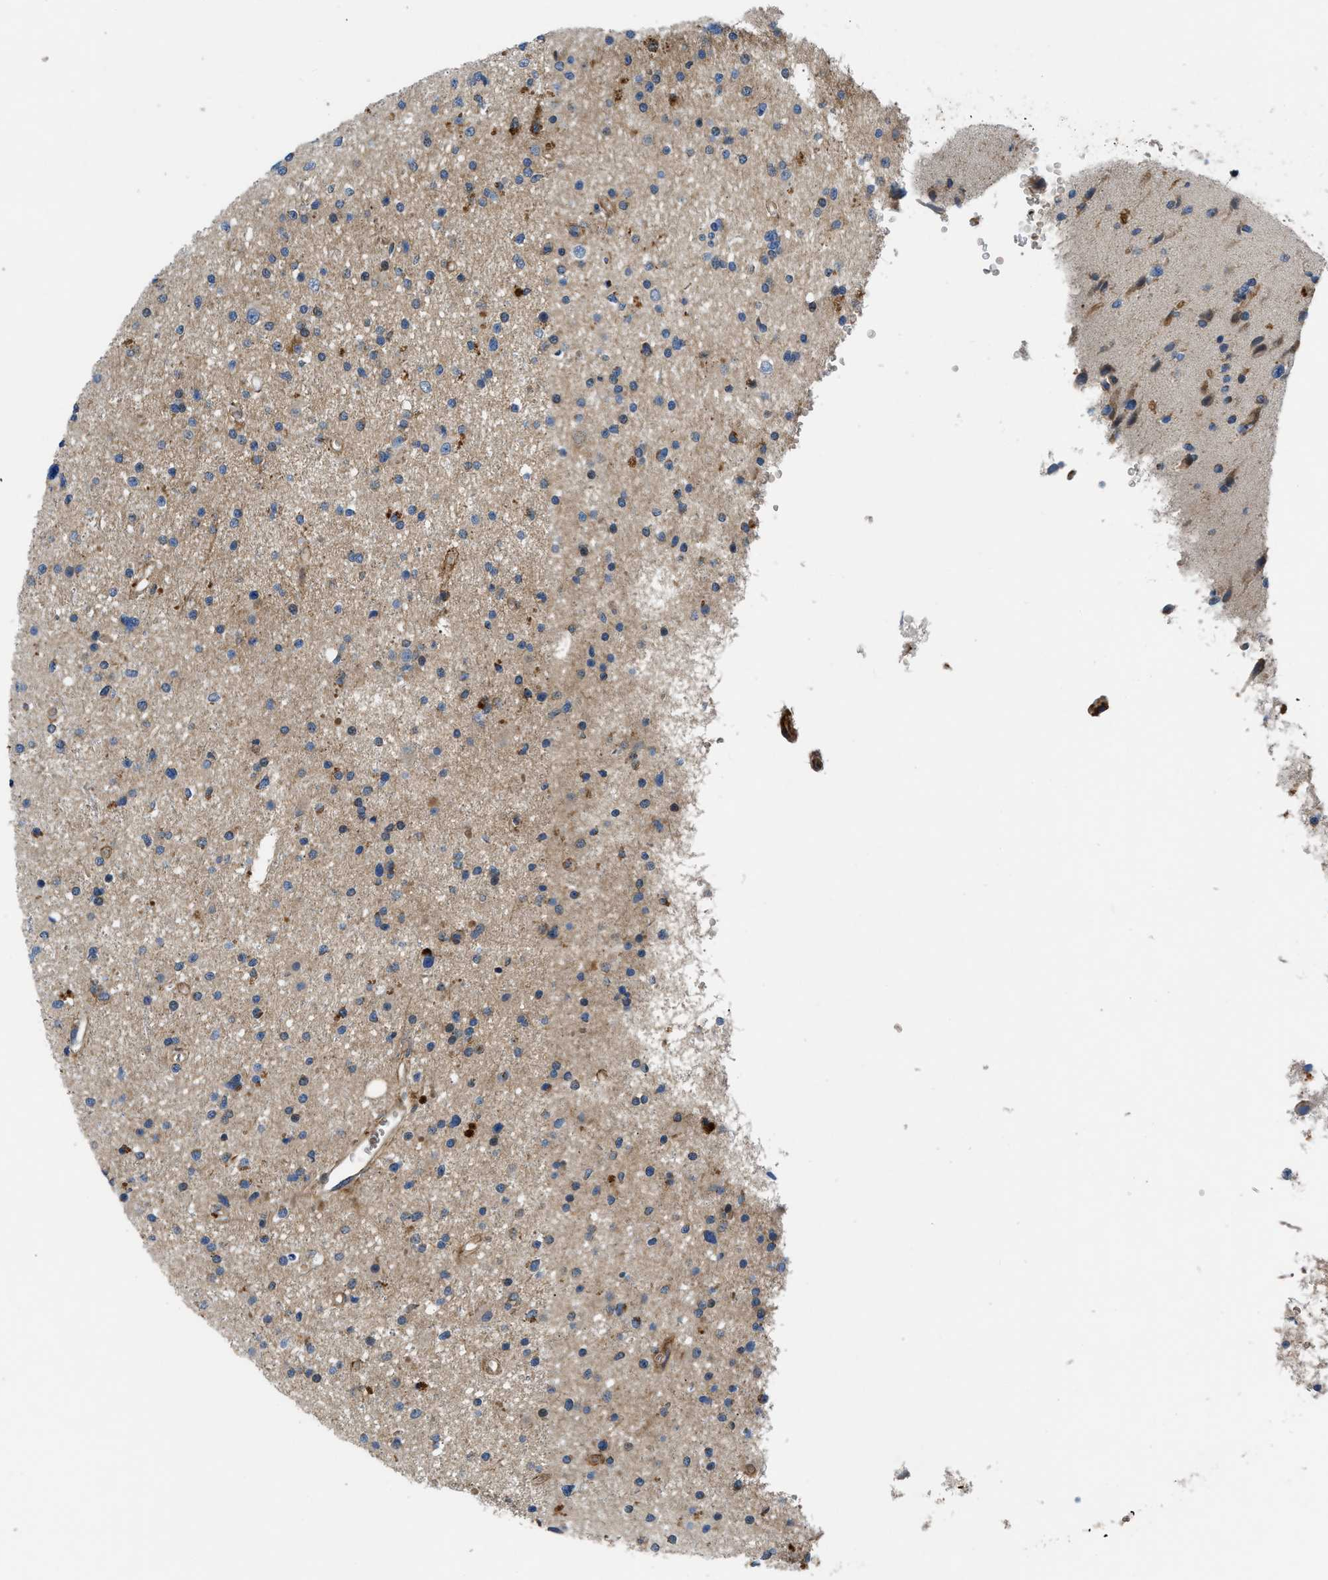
{"staining": {"intensity": "weak", "quantity": "<25%", "location": "cytoplasmic/membranous"}, "tissue": "glioma", "cell_type": "Tumor cells", "image_type": "cancer", "snomed": [{"axis": "morphology", "description": "Glioma, malignant, High grade"}, {"axis": "topography", "description": "Brain"}], "caption": "A photomicrograph of malignant high-grade glioma stained for a protein shows no brown staining in tumor cells.", "gene": "DHODH", "patient": {"sex": "male", "age": 33}}